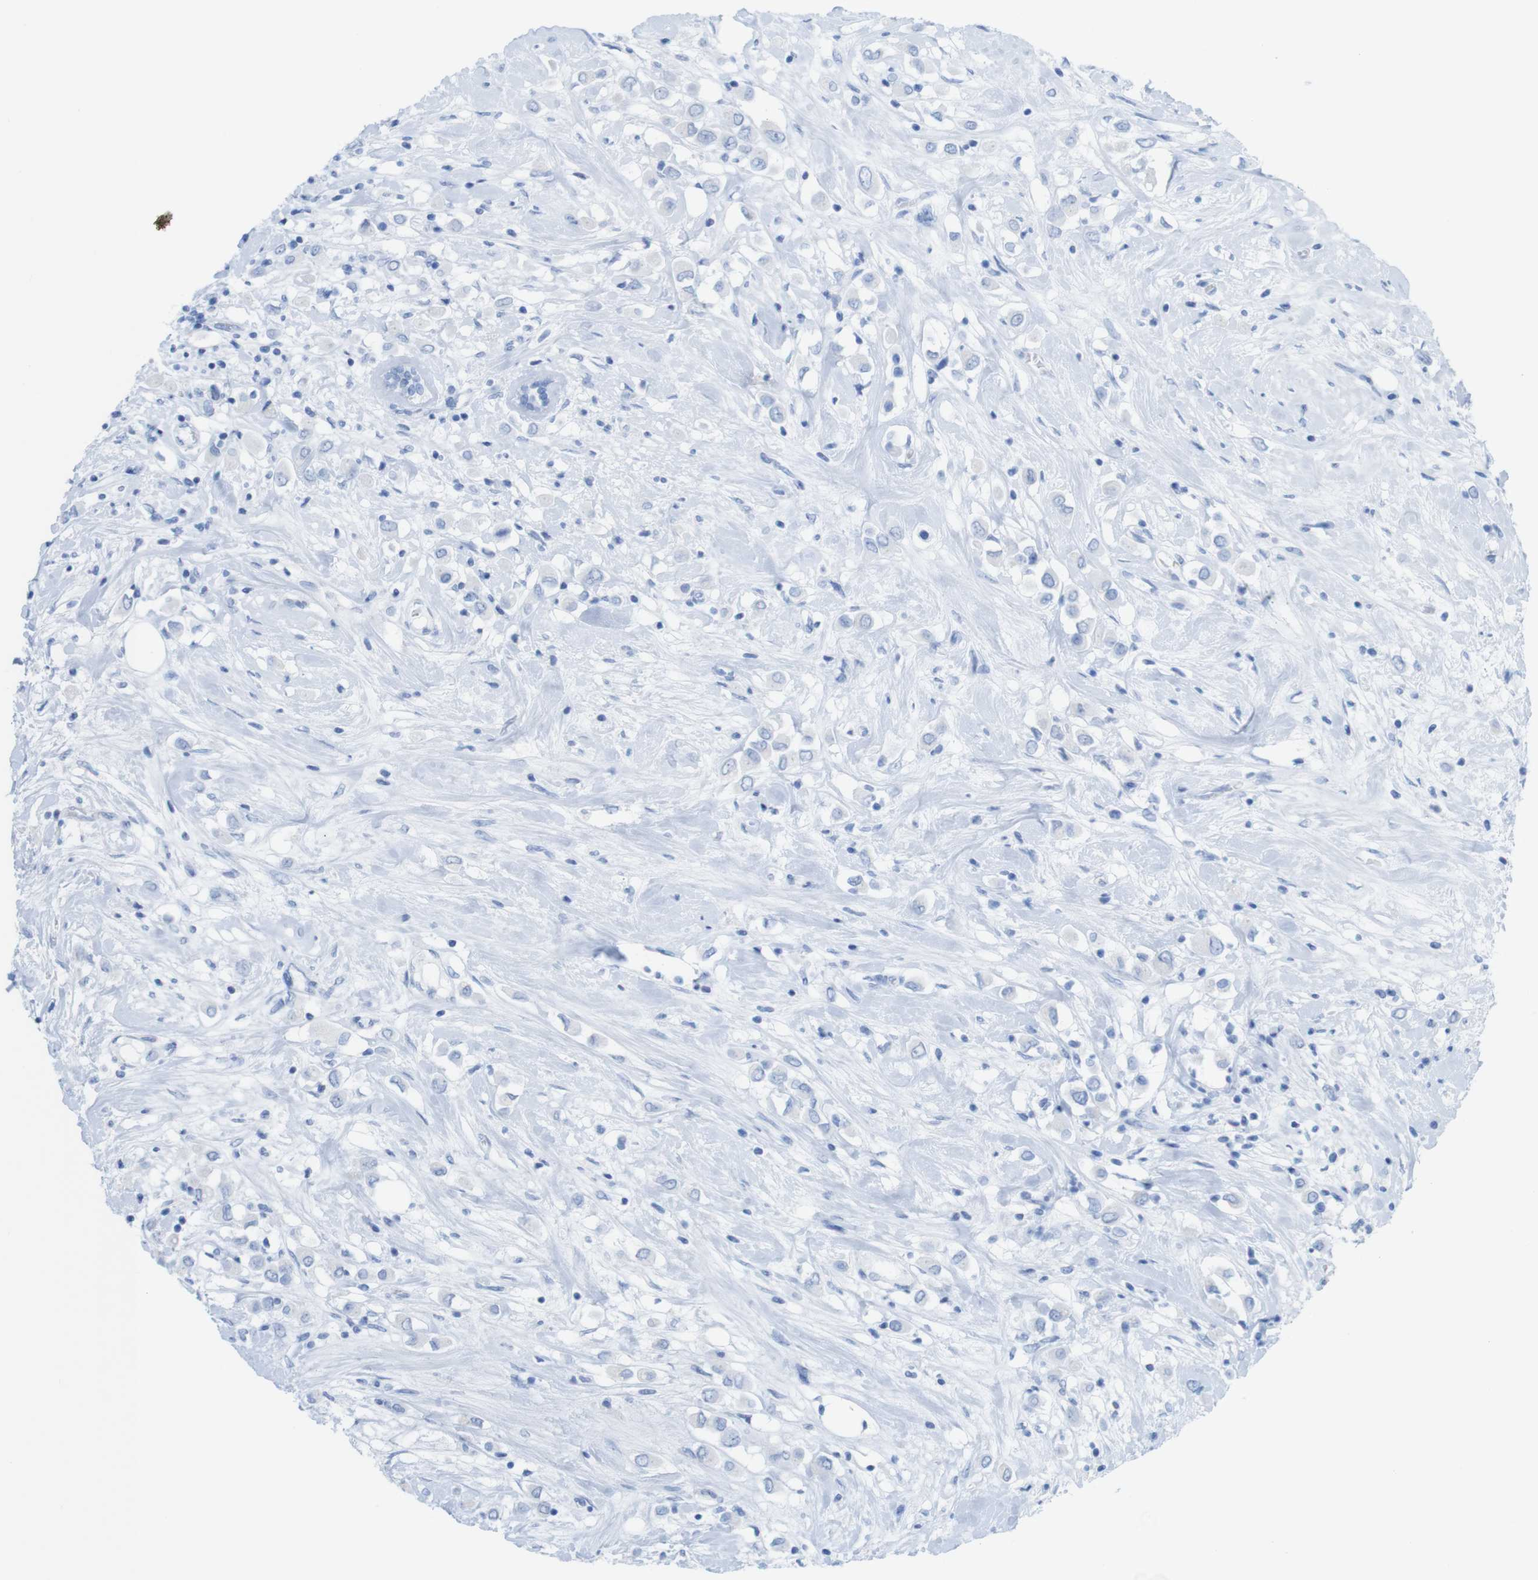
{"staining": {"intensity": "negative", "quantity": "none", "location": "none"}, "tissue": "breast cancer", "cell_type": "Tumor cells", "image_type": "cancer", "snomed": [{"axis": "morphology", "description": "Duct carcinoma"}, {"axis": "topography", "description": "Breast"}], "caption": "The IHC histopathology image has no significant expression in tumor cells of infiltrating ductal carcinoma (breast) tissue.", "gene": "MYH7", "patient": {"sex": "female", "age": 61}}